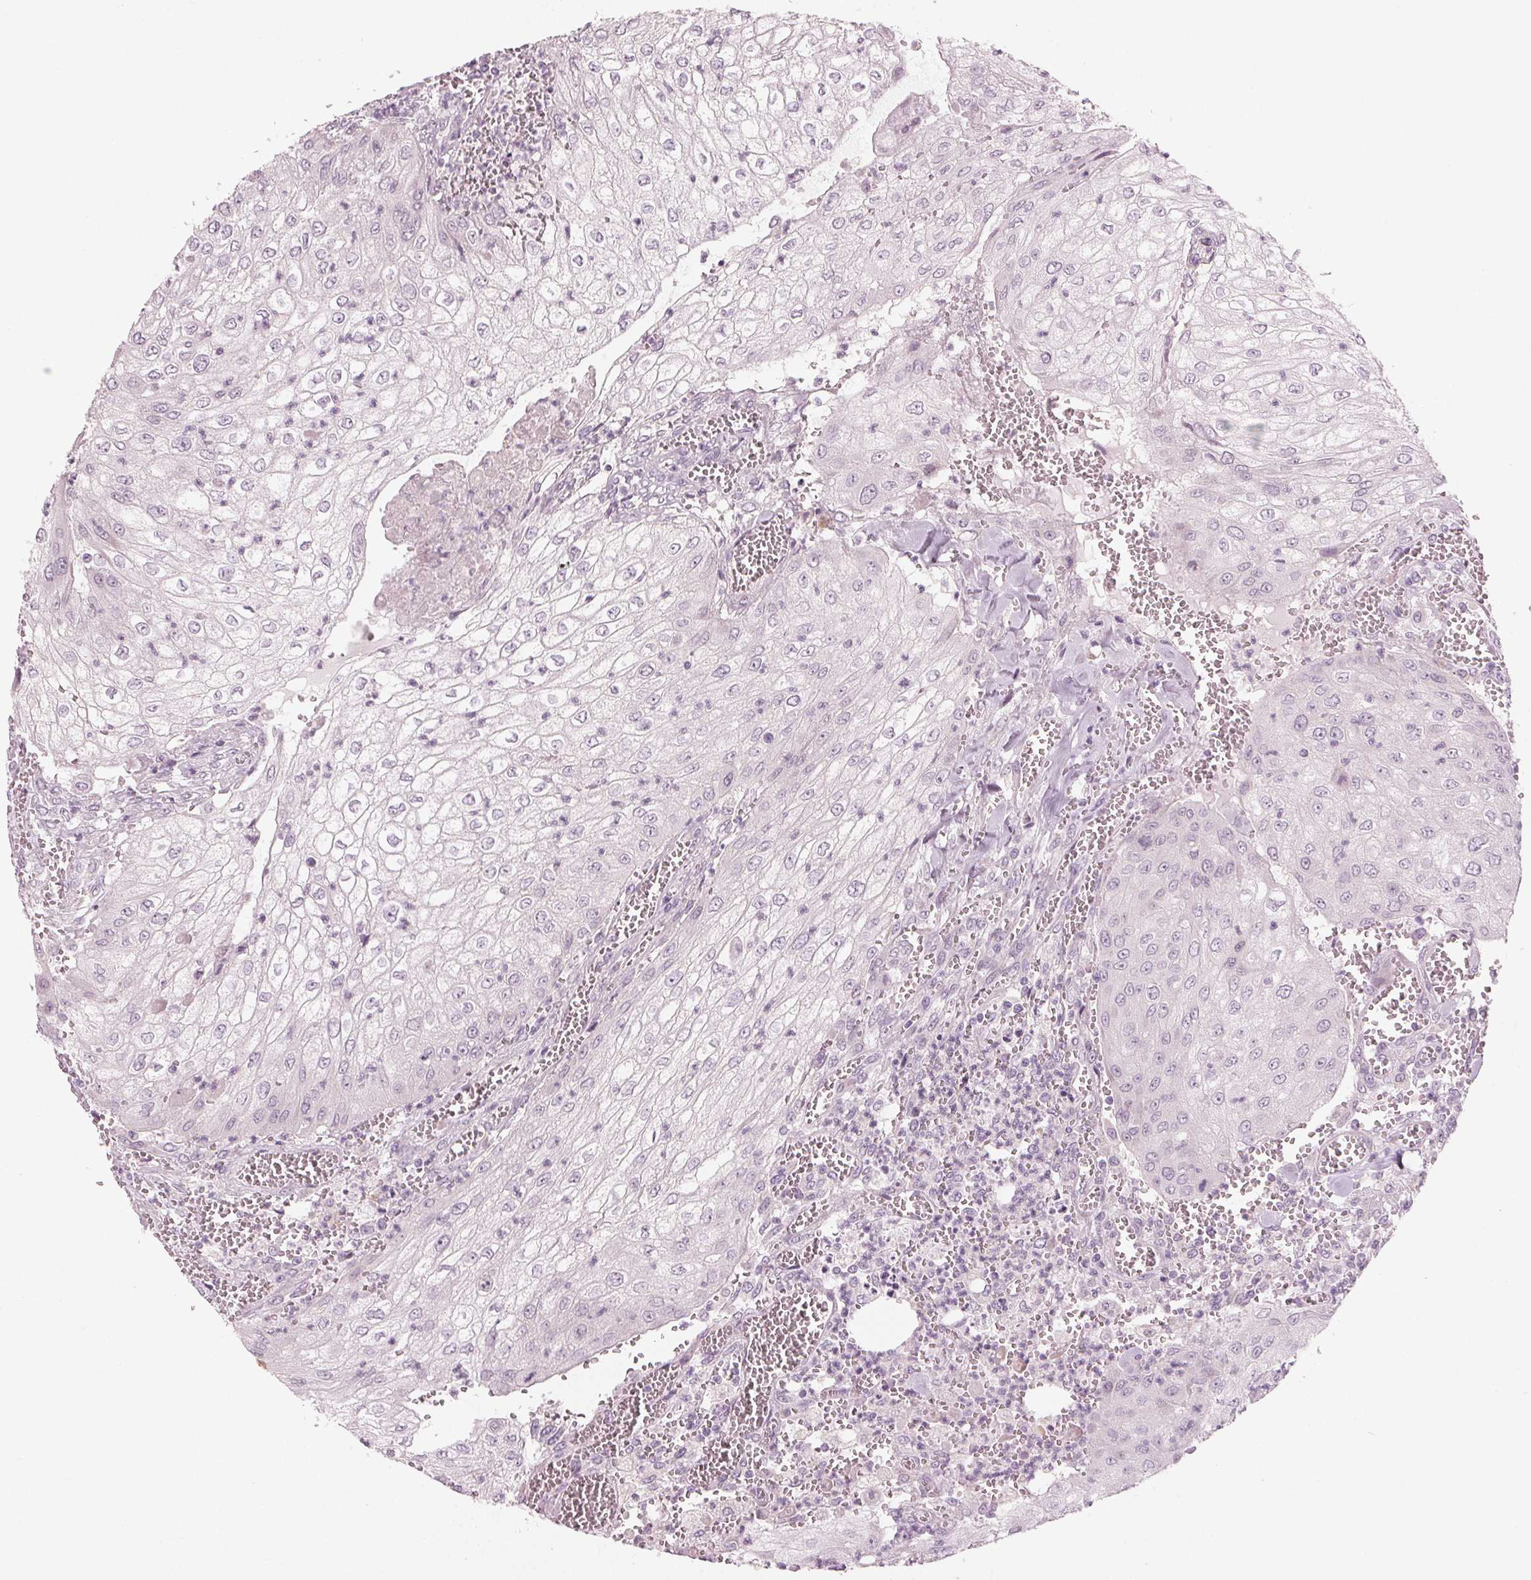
{"staining": {"intensity": "negative", "quantity": "none", "location": "none"}, "tissue": "urothelial cancer", "cell_type": "Tumor cells", "image_type": "cancer", "snomed": [{"axis": "morphology", "description": "Urothelial carcinoma, High grade"}, {"axis": "topography", "description": "Urinary bladder"}], "caption": "This is an IHC histopathology image of high-grade urothelial carcinoma. There is no staining in tumor cells.", "gene": "PRAP1", "patient": {"sex": "male", "age": 62}}